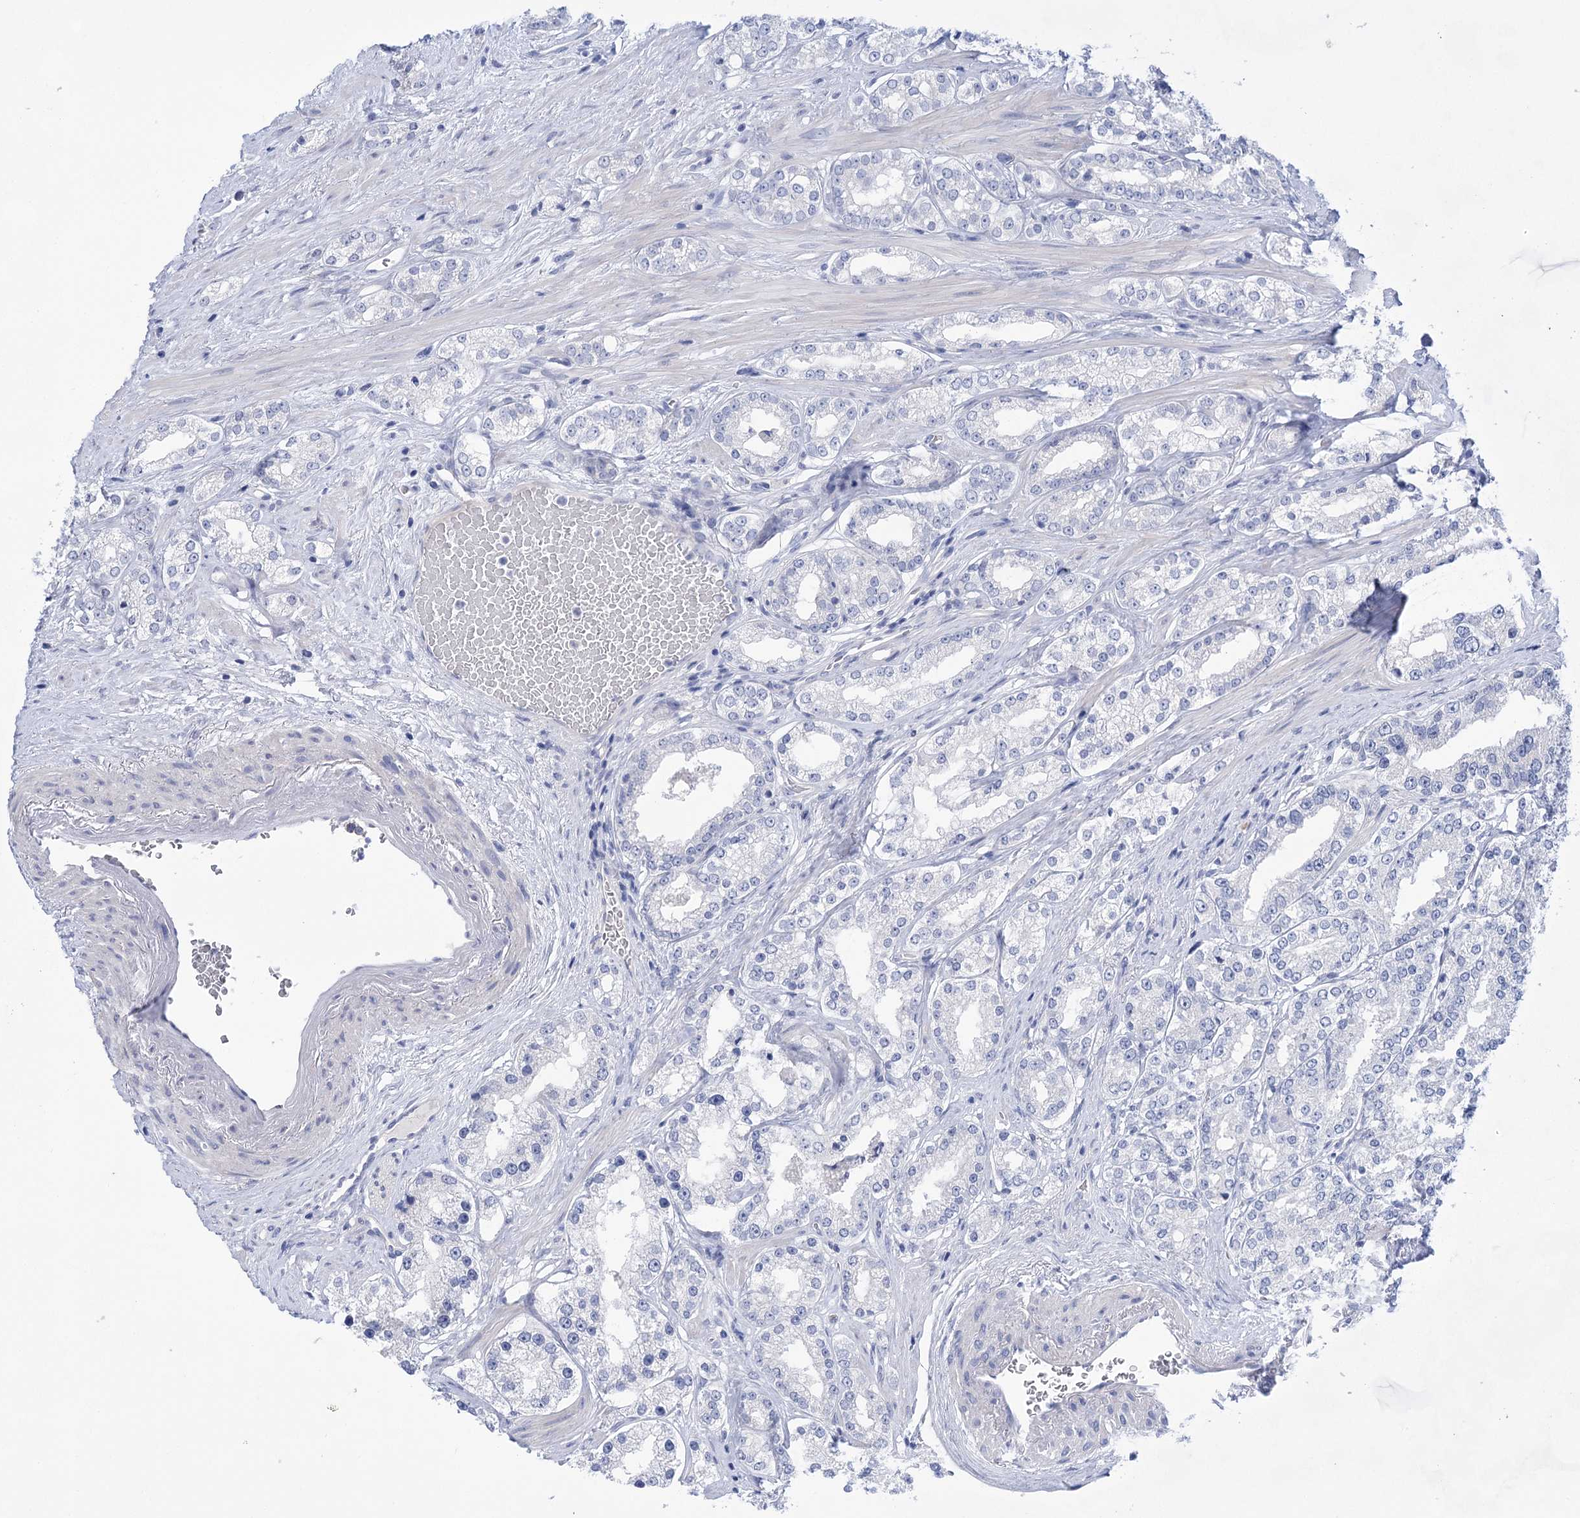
{"staining": {"intensity": "negative", "quantity": "none", "location": "none"}, "tissue": "prostate cancer", "cell_type": "Tumor cells", "image_type": "cancer", "snomed": [{"axis": "morphology", "description": "Normal tissue, NOS"}, {"axis": "morphology", "description": "Adenocarcinoma, High grade"}, {"axis": "topography", "description": "Prostate"}], "caption": "This is a micrograph of immunohistochemistry staining of prostate cancer (adenocarcinoma (high-grade)), which shows no positivity in tumor cells.", "gene": "LALBA", "patient": {"sex": "male", "age": 83}}